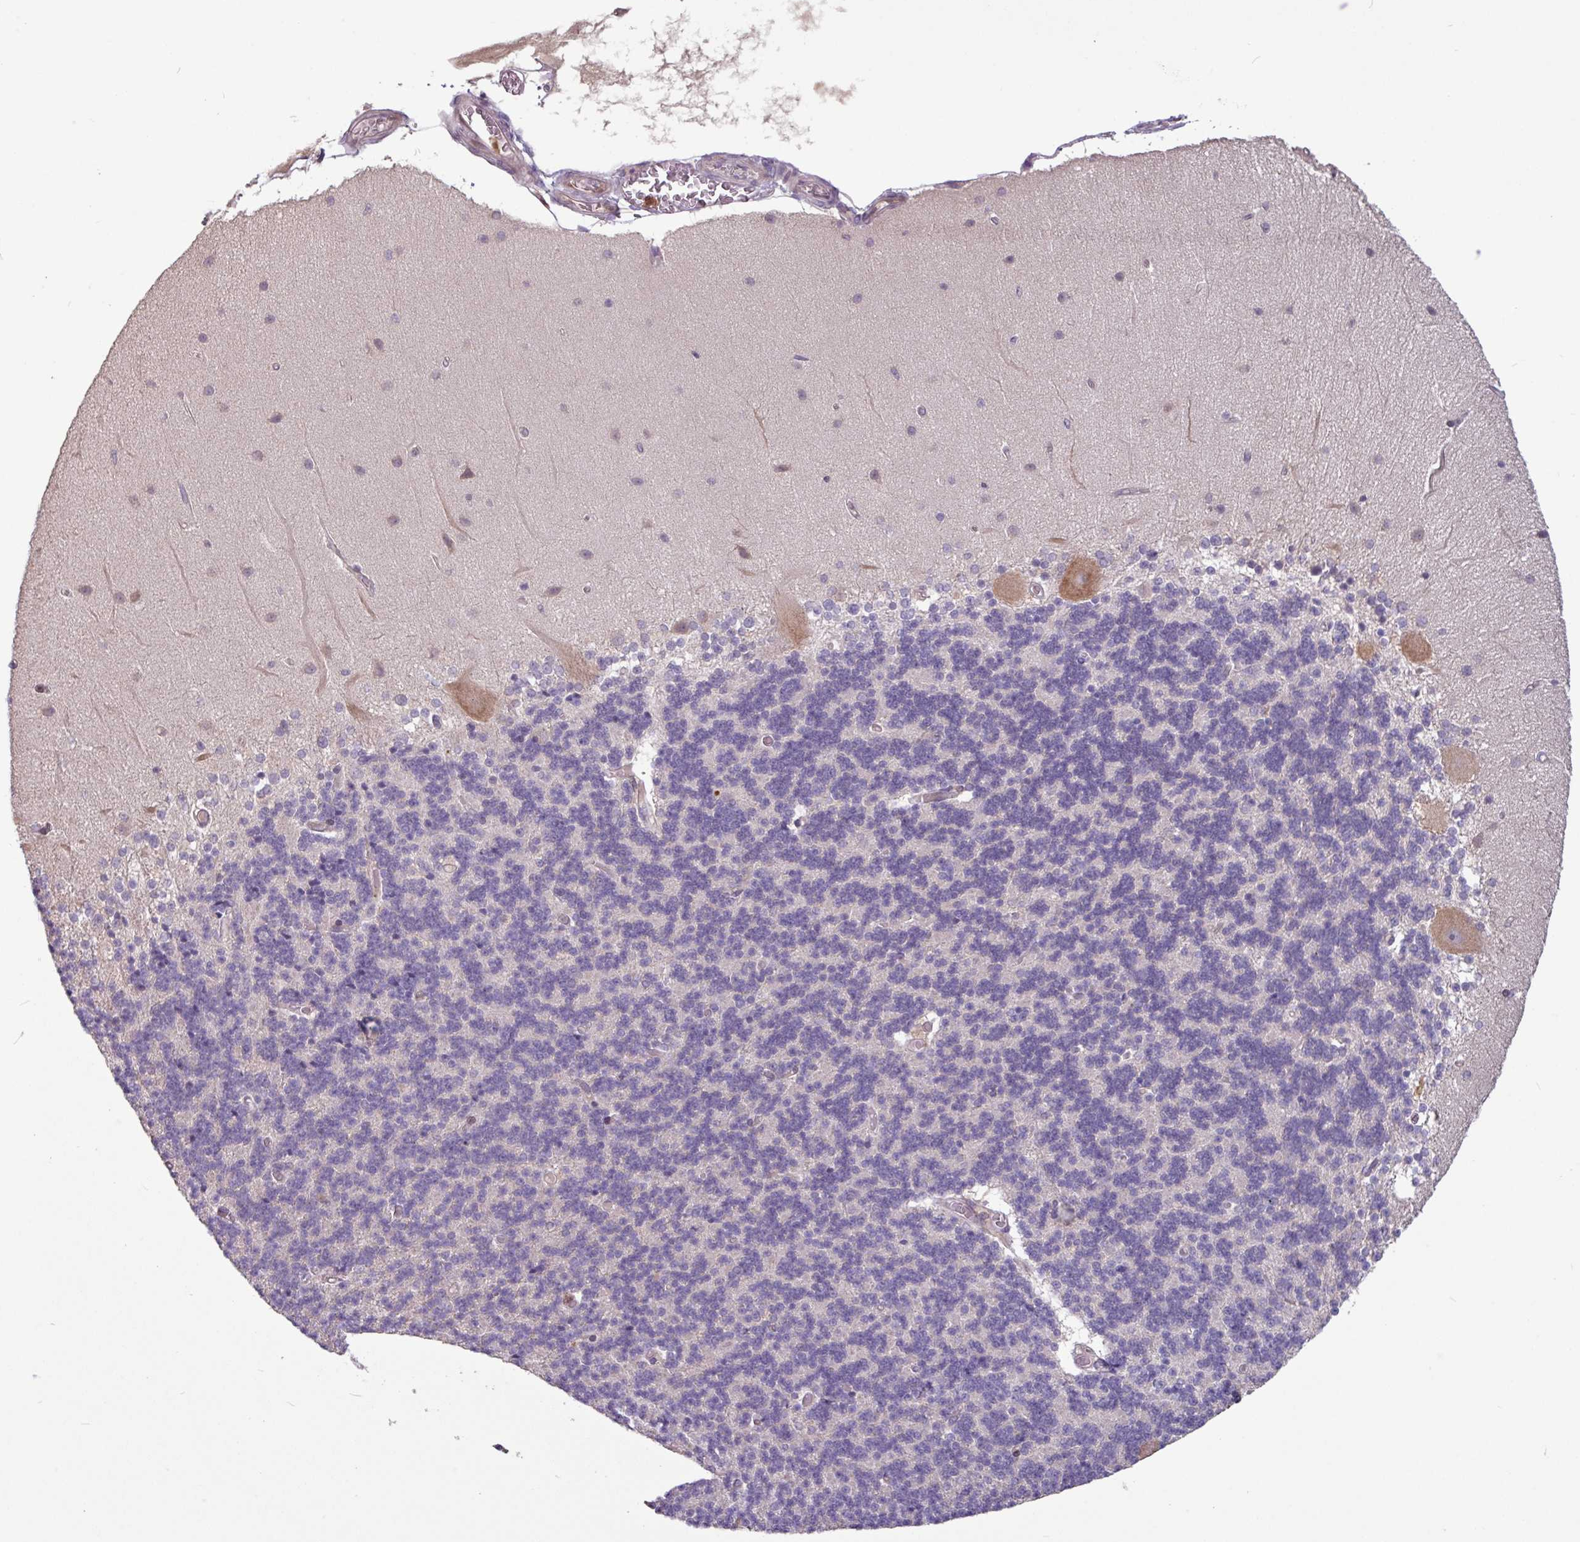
{"staining": {"intensity": "negative", "quantity": "none", "location": "none"}, "tissue": "cerebellum", "cell_type": "Cells in granular layer", "image_type": "normal", "snomed": [{"axis": "morphology", "description": "Normal tissue, NOS"}, {"axis": "topography", "description": "Cerebellum"}], "caption": "A high-resolution histopathology image shows immunohistochemistry (IHC) staining of unremarkable cerebellum, which reveals no significant positivity in cells in granular layer. (Brightfield microscopy of DAB (3,3'-diaminobenzidine) immunohistochemistry at high magnification).", "gene": "SEC61G", "patient": {"sex": "female", "age": 54}}